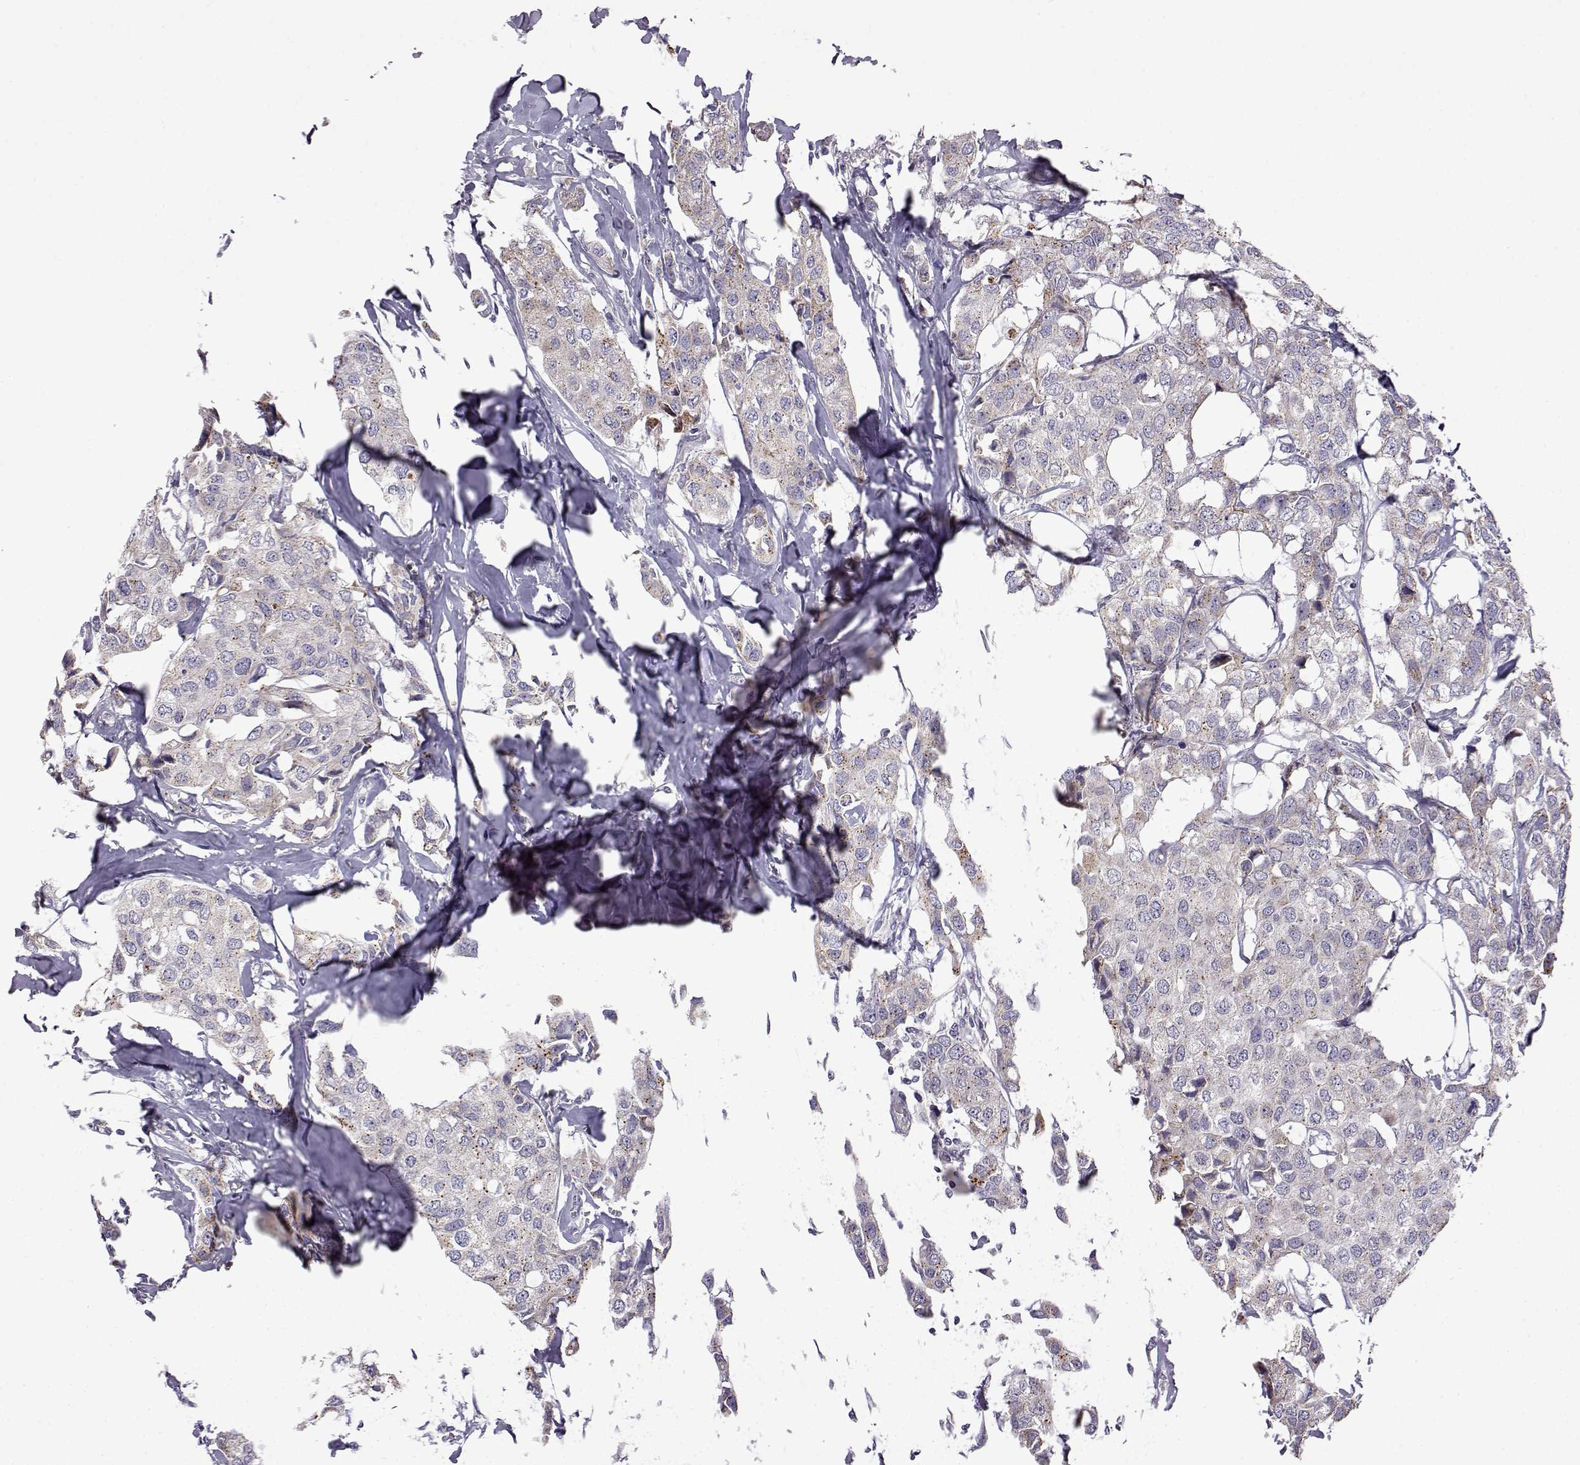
{"staining": {"intensity": "negative", "quantity": "none", "location": "none"}, "tissue": "breast cancer", "cell_type": "Tumor cells", "image_type": "cancer", "snomed": [{"axis": "morphology", "description": "Duct carcinoma"}, {"axis": "topography", "description": "Breast"}], "caption": "Tumor cells show no significant positivity in breast infiltrating ductal carcinoma.", "gene": "VGF", "patient": {"sex": "female", "age": 80}}